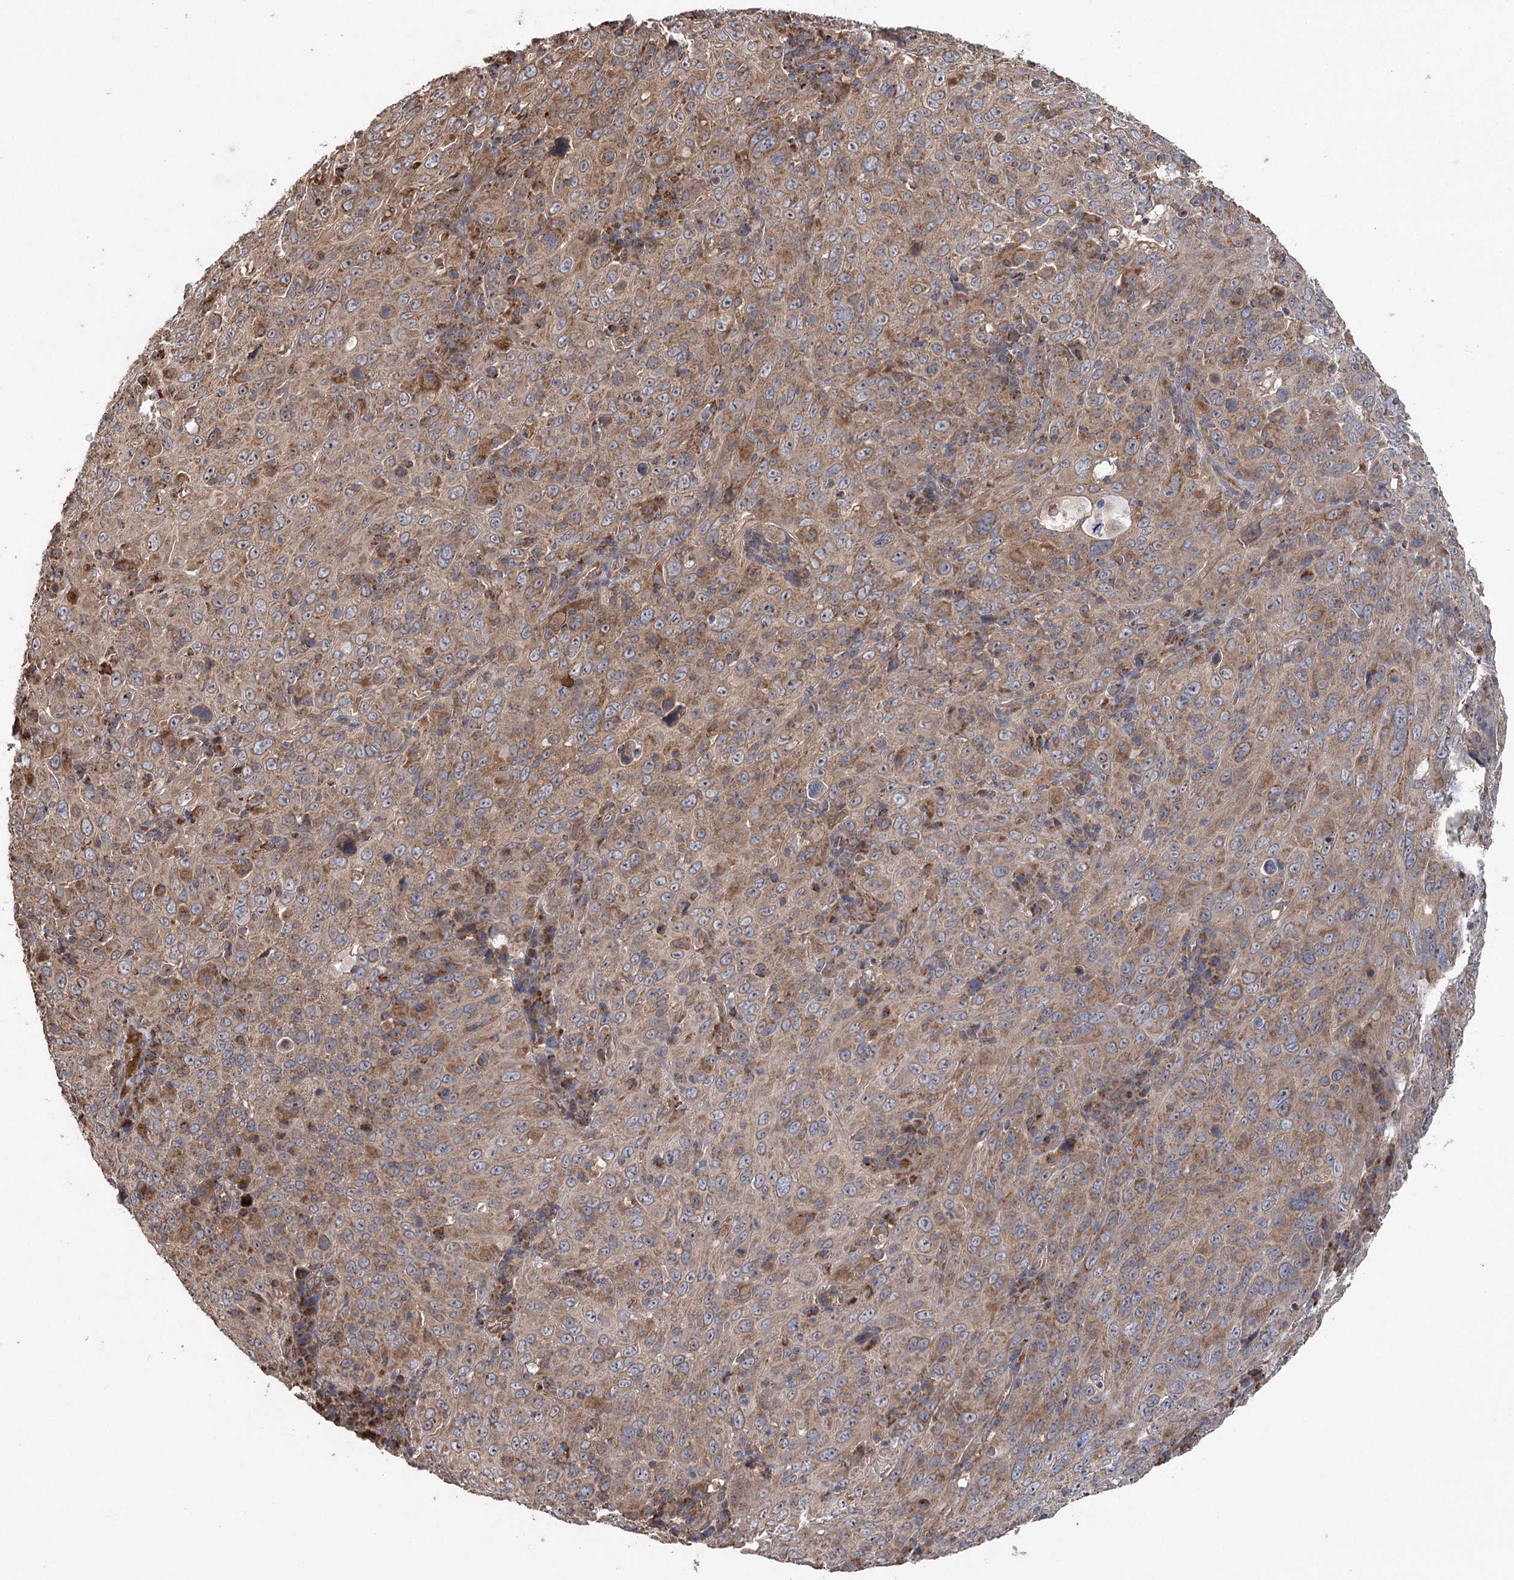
{"staining": {"intensity": "moderate", "quantity": ">75%", "location": "cytoplasmic/membranous"}, "tissue": "cervical cancer", "cell_type": "Tumor cells", "image_type": "cancer", "snomed": [{"axis": "morphology", "description": "Squamous cell carcinoma, NOS"}, {"axis": "topography", "description": "Cervix"}], "caption": "IHC image of neoplastic tissue: cervical cancer (squamous cell carcinoma) stained using immunohistochemistry demonstrates medium levels of moderate protein expression localized specifically in the cytoplasmic/membranous of tumor cells, appearing as a cytoplasmic/membranous brown color.", "gene": "RWDD4", "patient": {"sex": "female", "age": 46}}